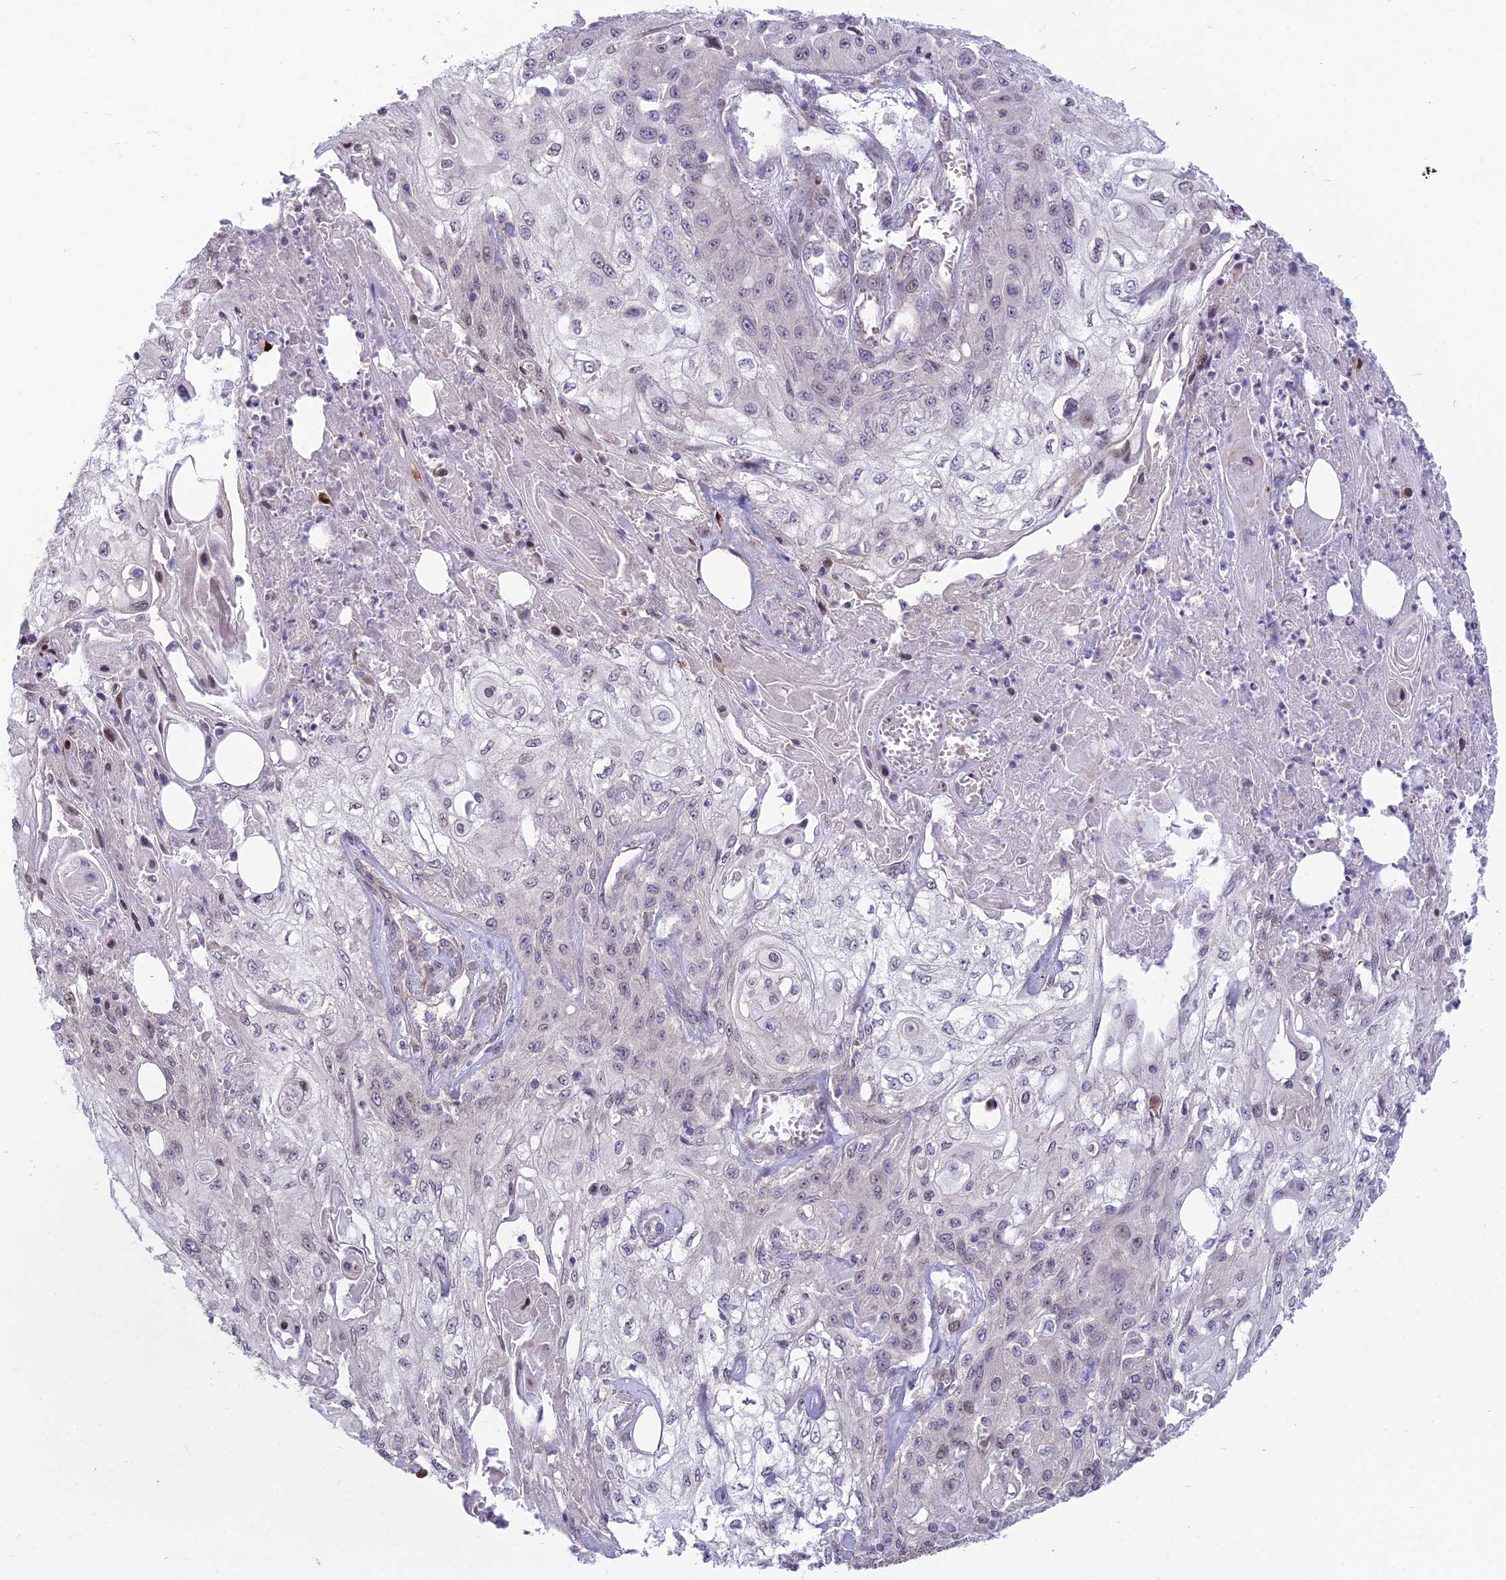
{"staining": {"intensity": "negative", "quantity": "none", "location": "none"}, "tissue": "skin cancer", "cell_type": "Tumor cells", "image_type": "cancer", "snomed": [{"axis": "morphology", "description": "Squamous cell carcinoma, NOS"}, {"axis": "morphology", "description": "Squamous cell carcinoma, metastatic, NOS"}, {"axis": "topography", "description": "Skin"}, {"axis": "topography", "description": "Lymph node"}], "caption": "Human squamous cell carcinoma (skin) stained for a protein using immunohistochemistry displays no positivity in tumor cells.", "gene": "DTX2", "patient": {"sex": "male", "age": 75}}